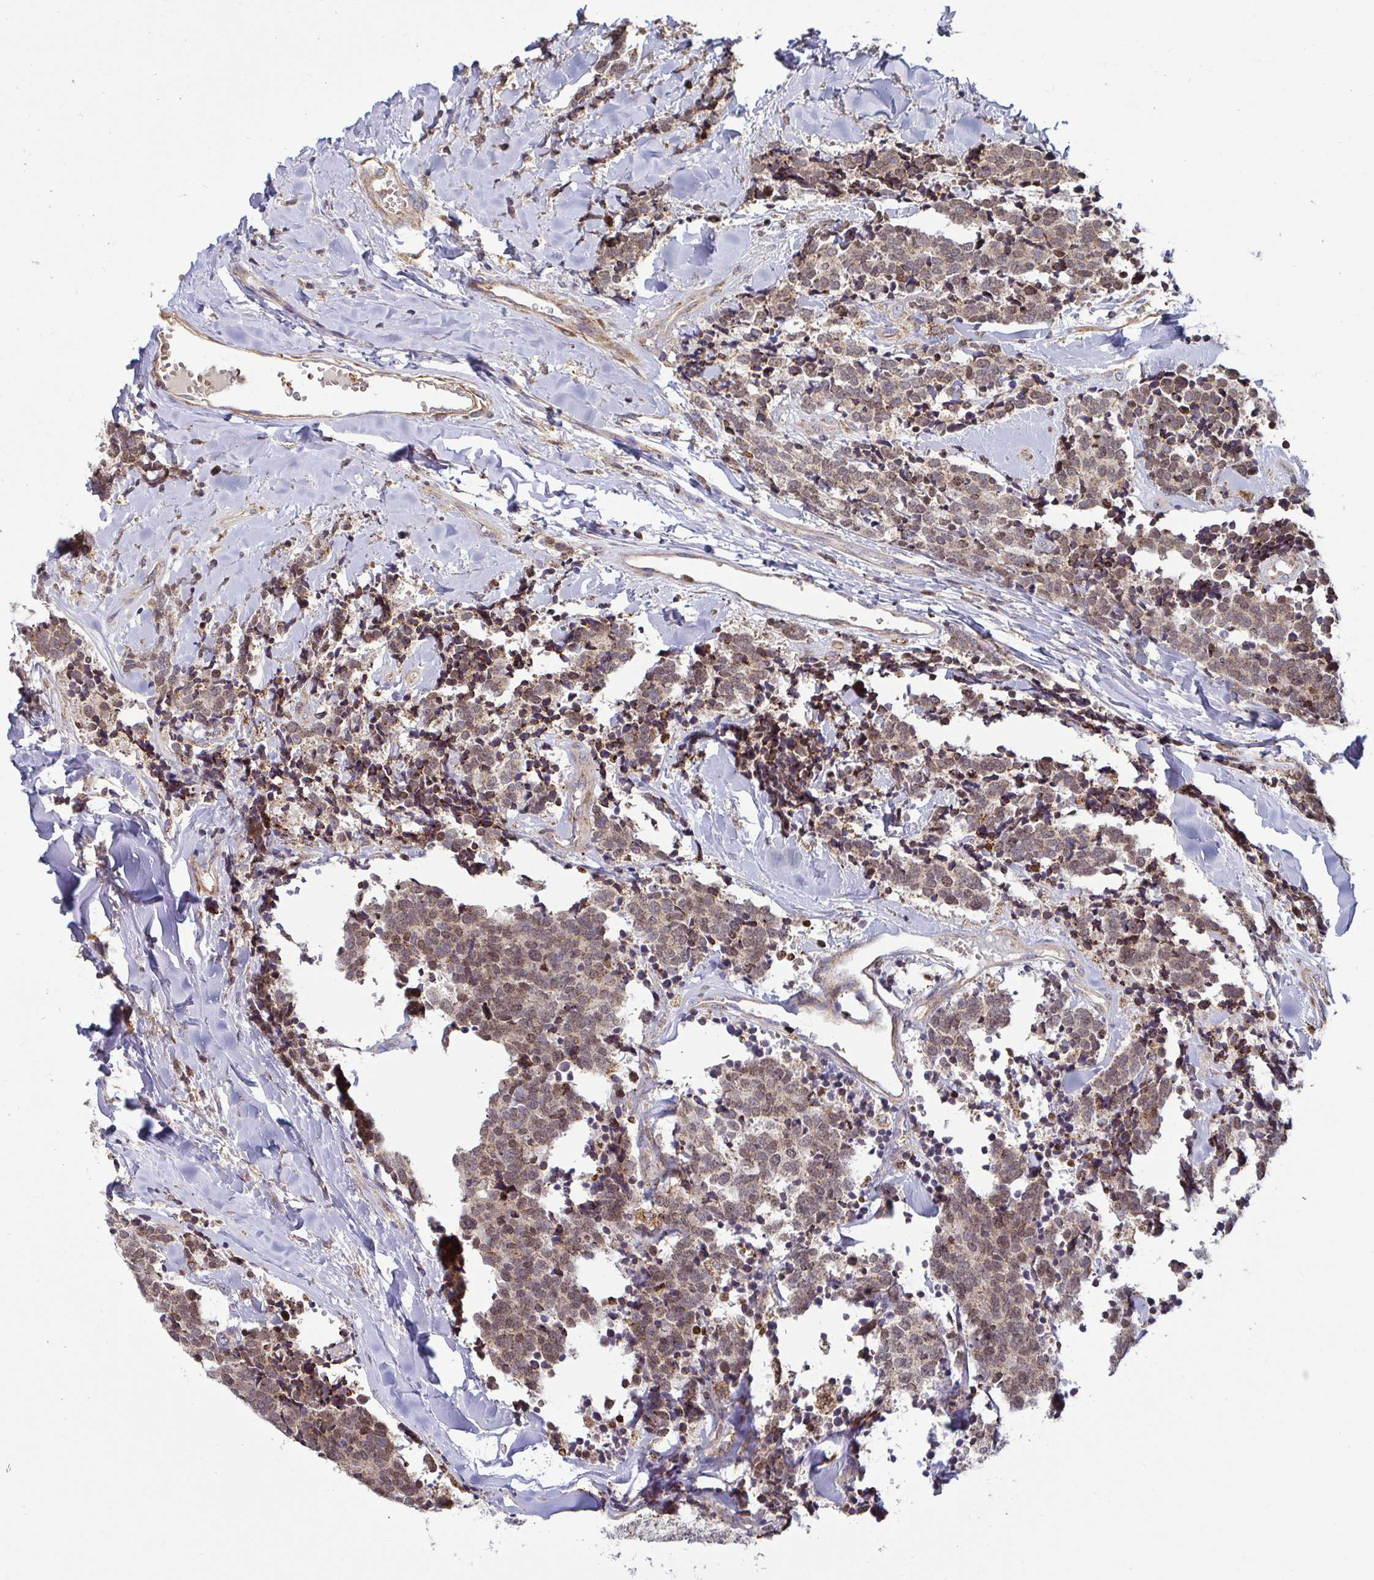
{"staining": {"intensity": "moderate", "quantity": "25%-75%", "location": "cytoplasmic/membranous,nuclear"}, "tissue": "carcinoid", "cell_type": "Tumor cells", "image_type": "cancer", "snomed": [{"axis": "morphology", "description": "Carcinoid, malignant, NOS"}, {"axis": "topography", "description": "Skin"}], "caption": "Malignant carcinoid stained with immunohistochemistry (IHC) displays moderate cytoplasmic/membranous and nuclear expression in approximately 25%-75% of tumor cells.", "gene": "SPRY1", "patient": {"sex": "female", "age": 79}}